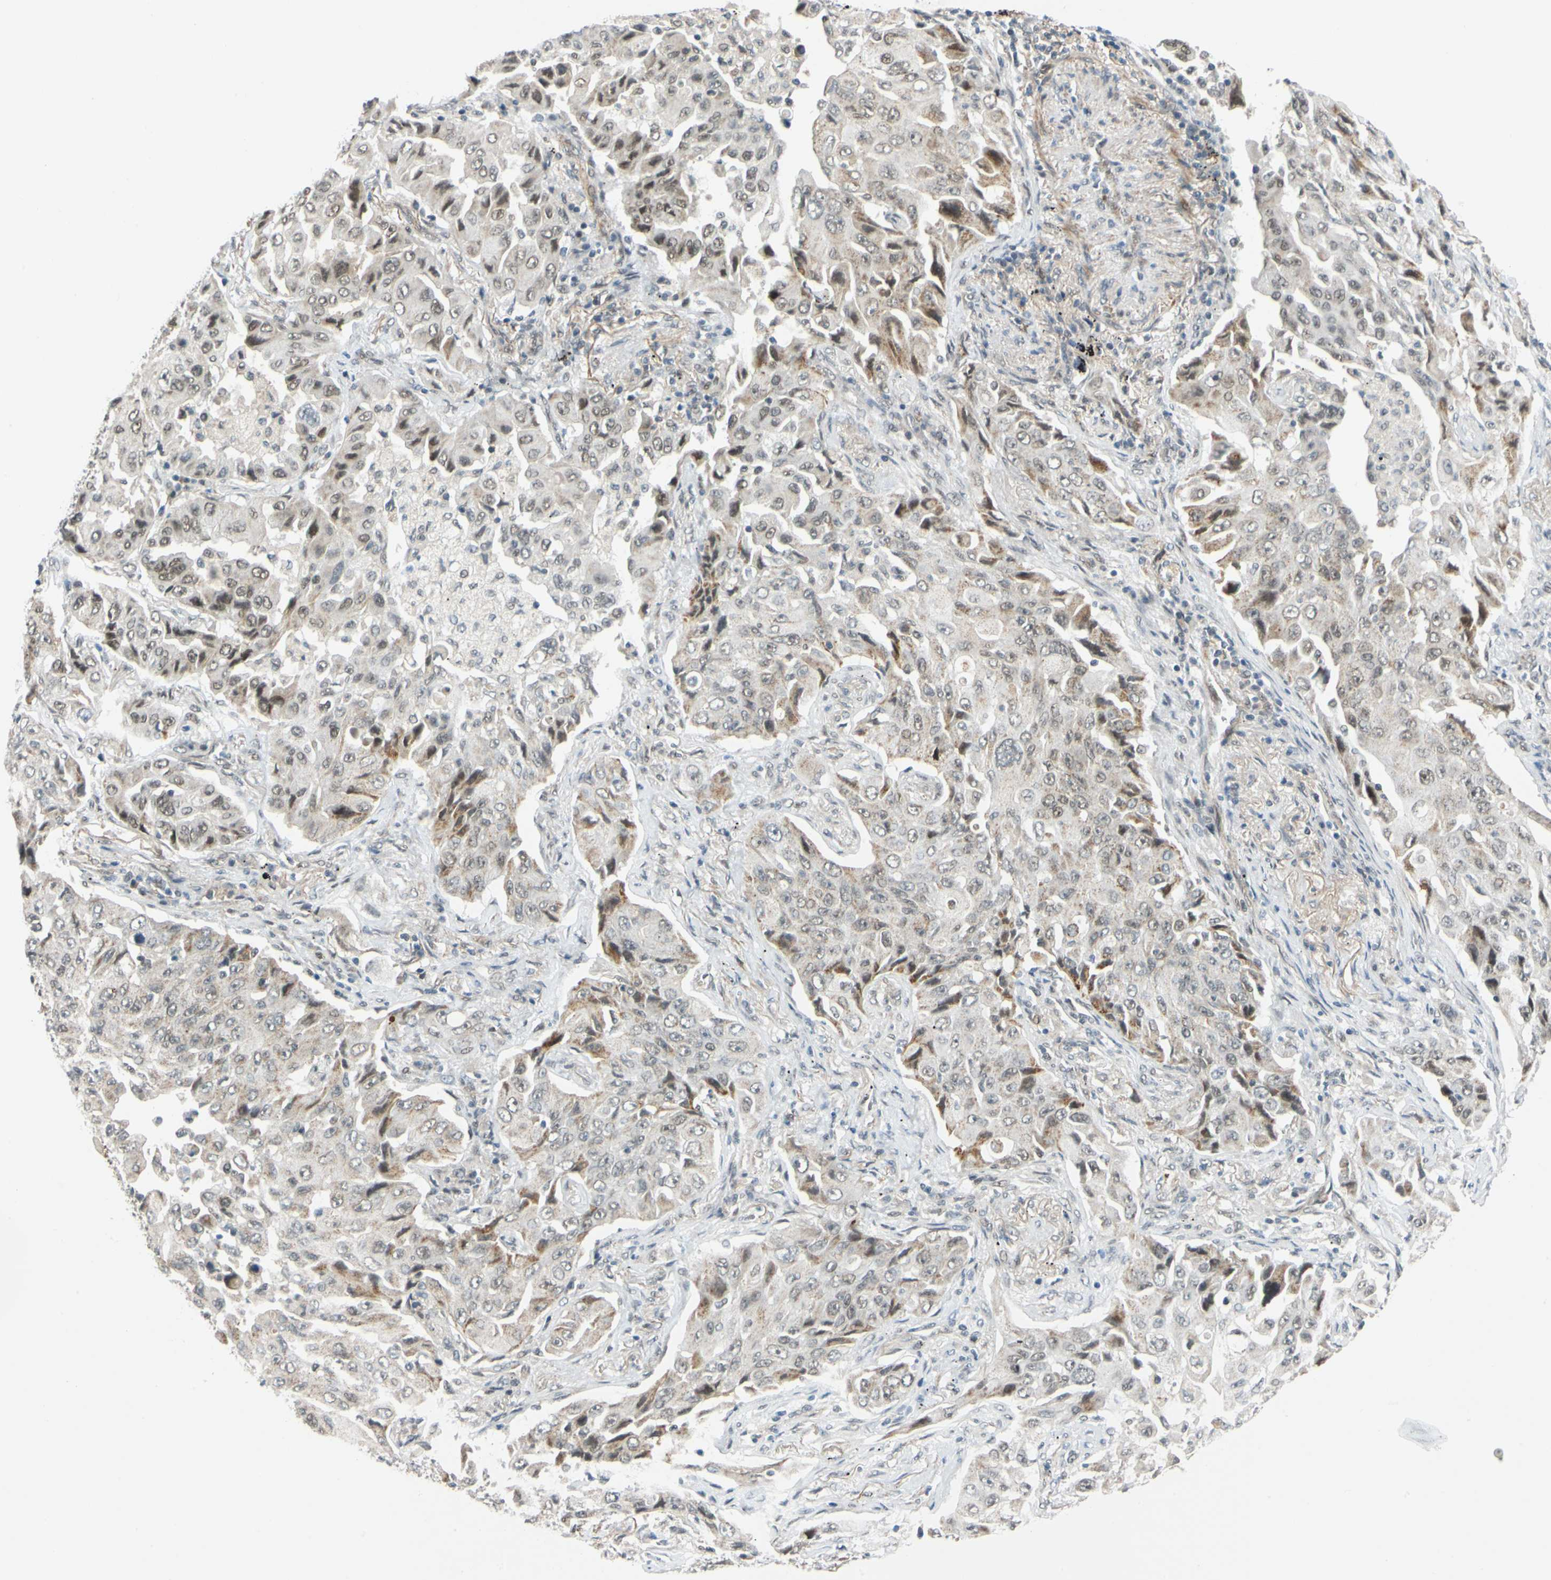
{"staining": {"intensity": "moderate", "quantity": "25%-75%", "location": "cytoplasmic/membranous,nuclear"}, "tissue": "lung cancer", "cell_type": "Tumor cells", "image_type": "cancer", "snomed": [{"axis": "morphology", "description": "Adenocarcinoma, NOS"}, {"axis": "topography", "description": "Lung"}], "caption": "Brown immunohistochemical staining in human adenocarcinoma (lung) demonstrates moderate cytoplasmic/membranous and nuclear positivity in about 25%-75% of tumor cells. (DAB IHC, brown staining for protein, blue staining for nuclei).", "gene": "POGZ", "patient": {"sex": "female", "age": 65}}